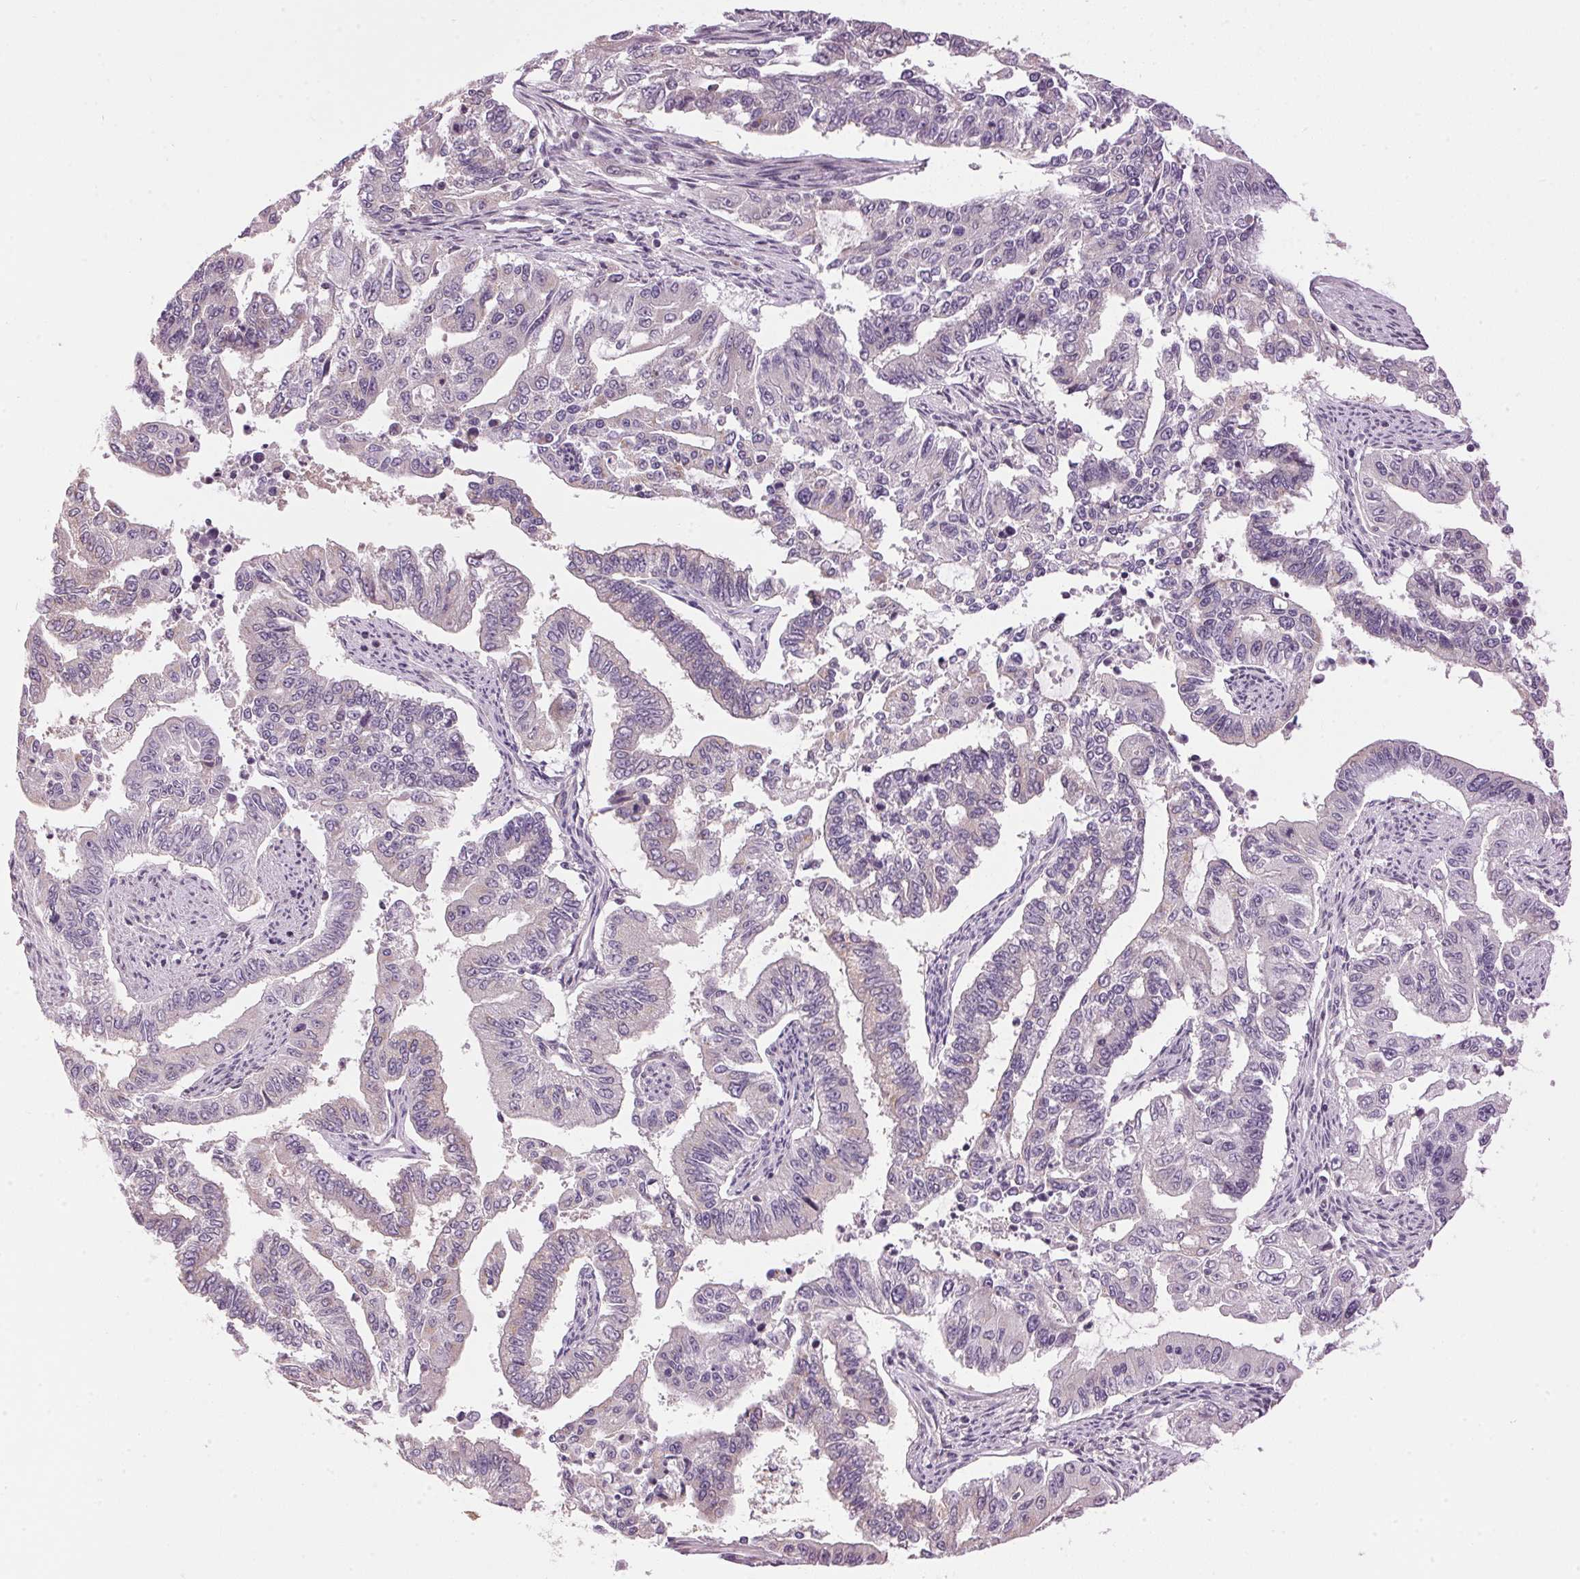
{"staining": {"intensity": "negative", "quantity": "none", "location": "none"}, "tissue": "endometrial cancer", "cell_type": "Tumor cells", "image_type": "cancer", "snomed": [{"axis": "morphology", "description": "Adenocarcinoma, NOS"}, {"axis": "topography", "description": "Uterus"}], "caption": "Immunohistochemistry (IHC) image of neoplastic tissue: adenocarcinoma (endometrial) stained with DAB (3,3'-diaminobenzidine) reveals no significant protein expression in tumor cells.", "gene": "GOLPH3", "patient": {"sex": "female", "age": 59}}